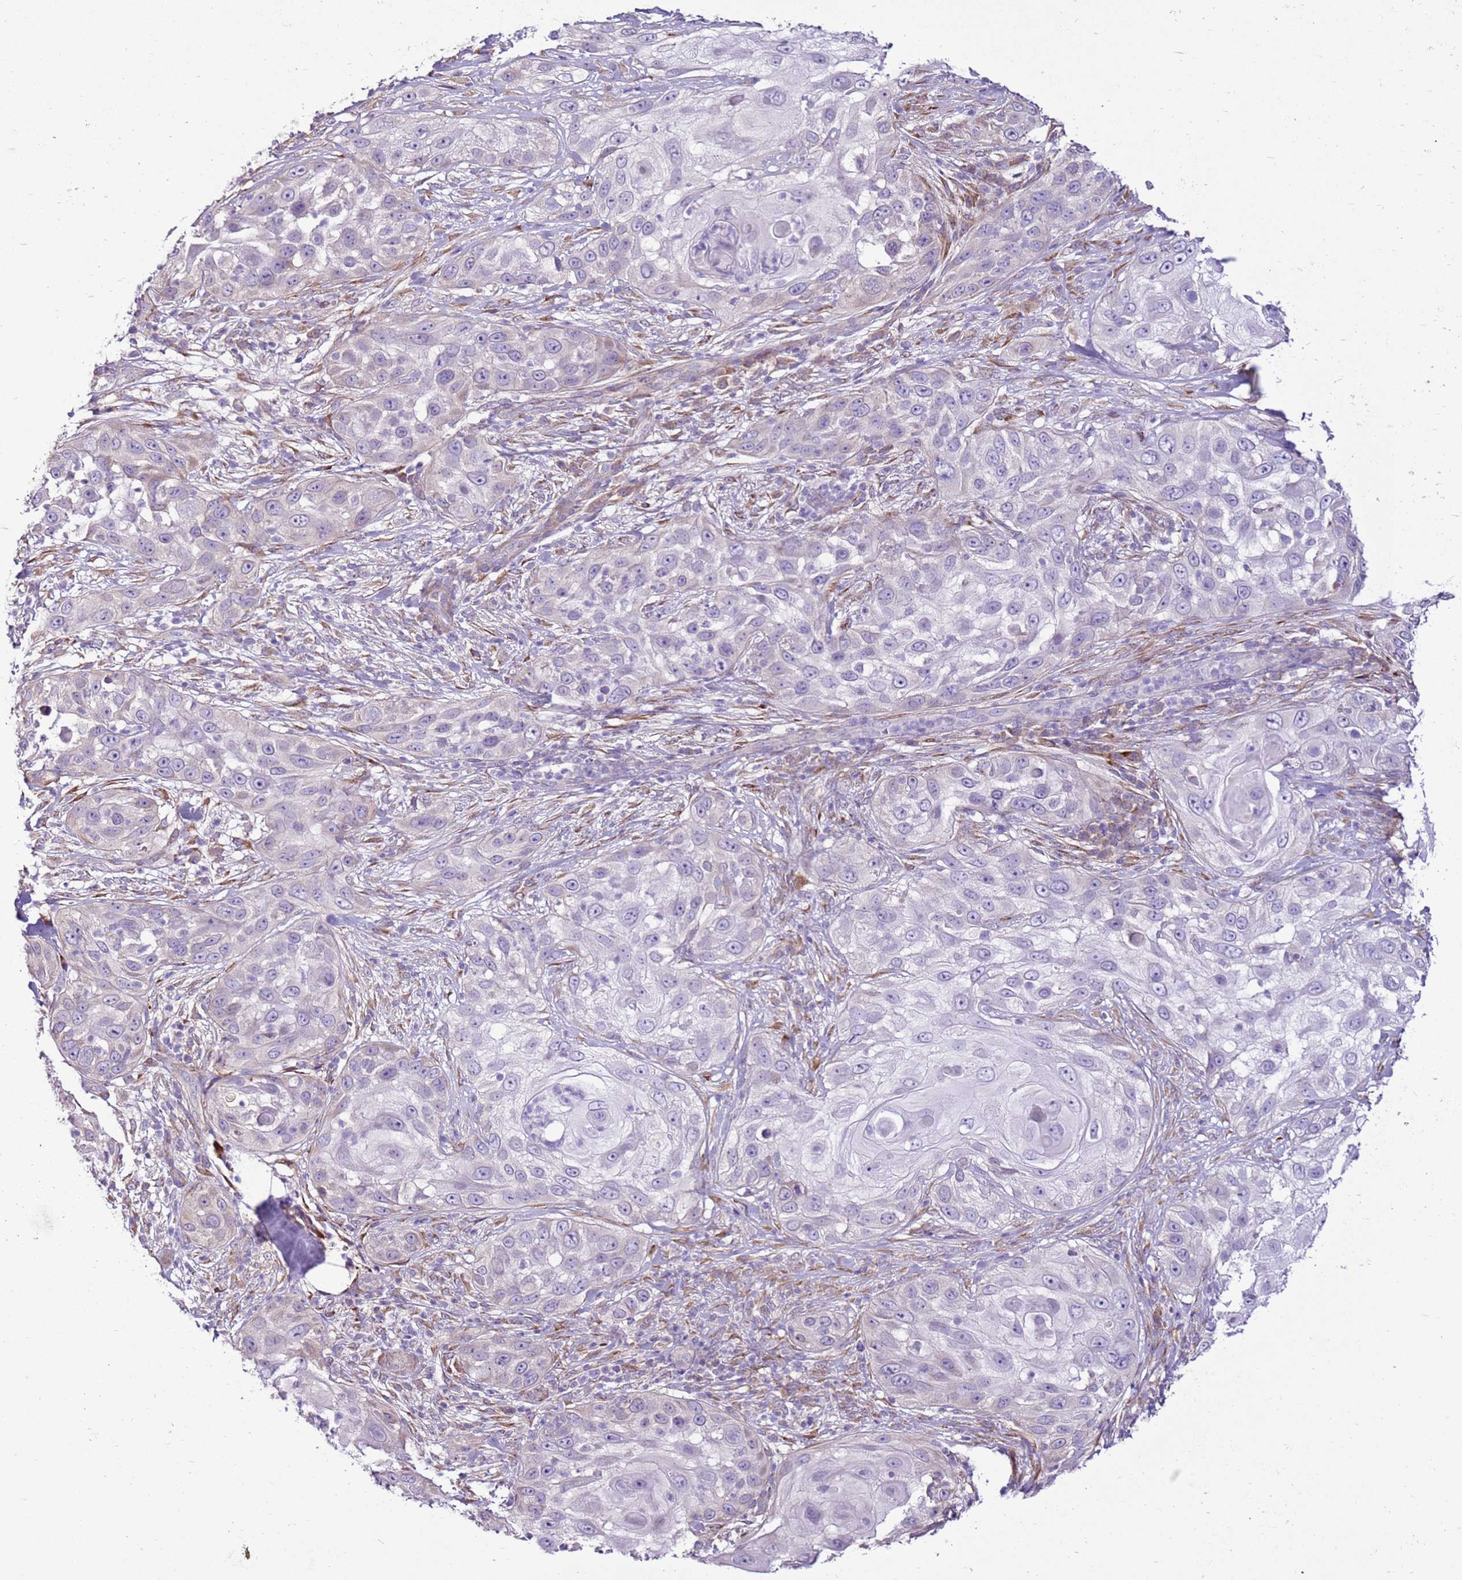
{"staining": {"intensity": "negative", "quantity": "none", "location": "none"}, "tissue": "skin cancer", "cell_type": "Tumor cells", "image_type": "cancer", "snomed": [{"axis": "morphology", "description": "Squamous cell carcinoma, NOS"}, {"axis": "topography", "description": "Skin"}], "caption": "IHC of skin cancer (squamous cell carcinoma) demonstrates no positivity in tumor cells. The staining was performed using DAB (3,3'-diaminobenzidine) to visualize the protein expression in brown, while the nuclei were stained in blue with hematoxylin (Magnification: 20x).", "gene": "SLC38A5", "patient": {"sex": "female", "age": 44}}